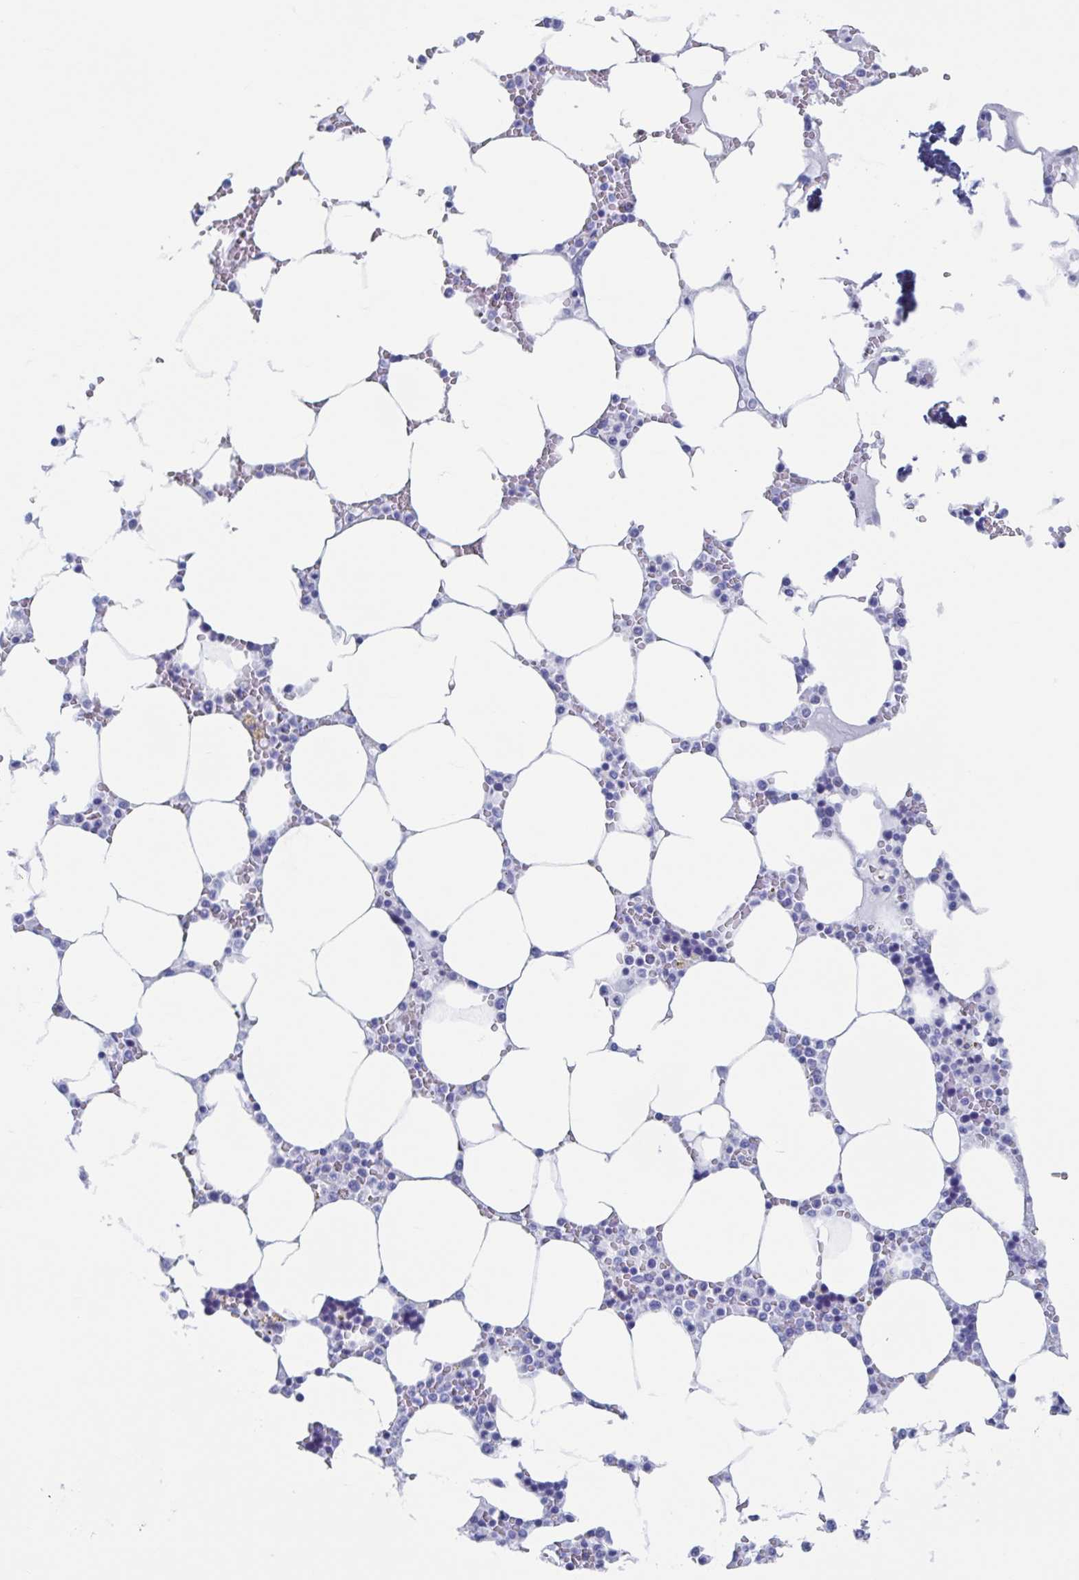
{"staining": {"intensity": "negative", "quantity": "none", "location": "none"}, "tissue": "bone marrow", "cell_type": "Hematopoietic cells", "image_type": "normal", "snomed": [{"axis": "morphology", "description": "Normal tissue, NOS"}, {"axis": "topography", "description": "Bone marrow"}], "caption": "An IHC histopathology image of unremarkable bone marrow is shown. There is no staining in hematopoietic cells of bone marrow. Nuclei are stained in blue.", "gene": "HDGFL1", "patient": {"sex": "male", "age": 64}}